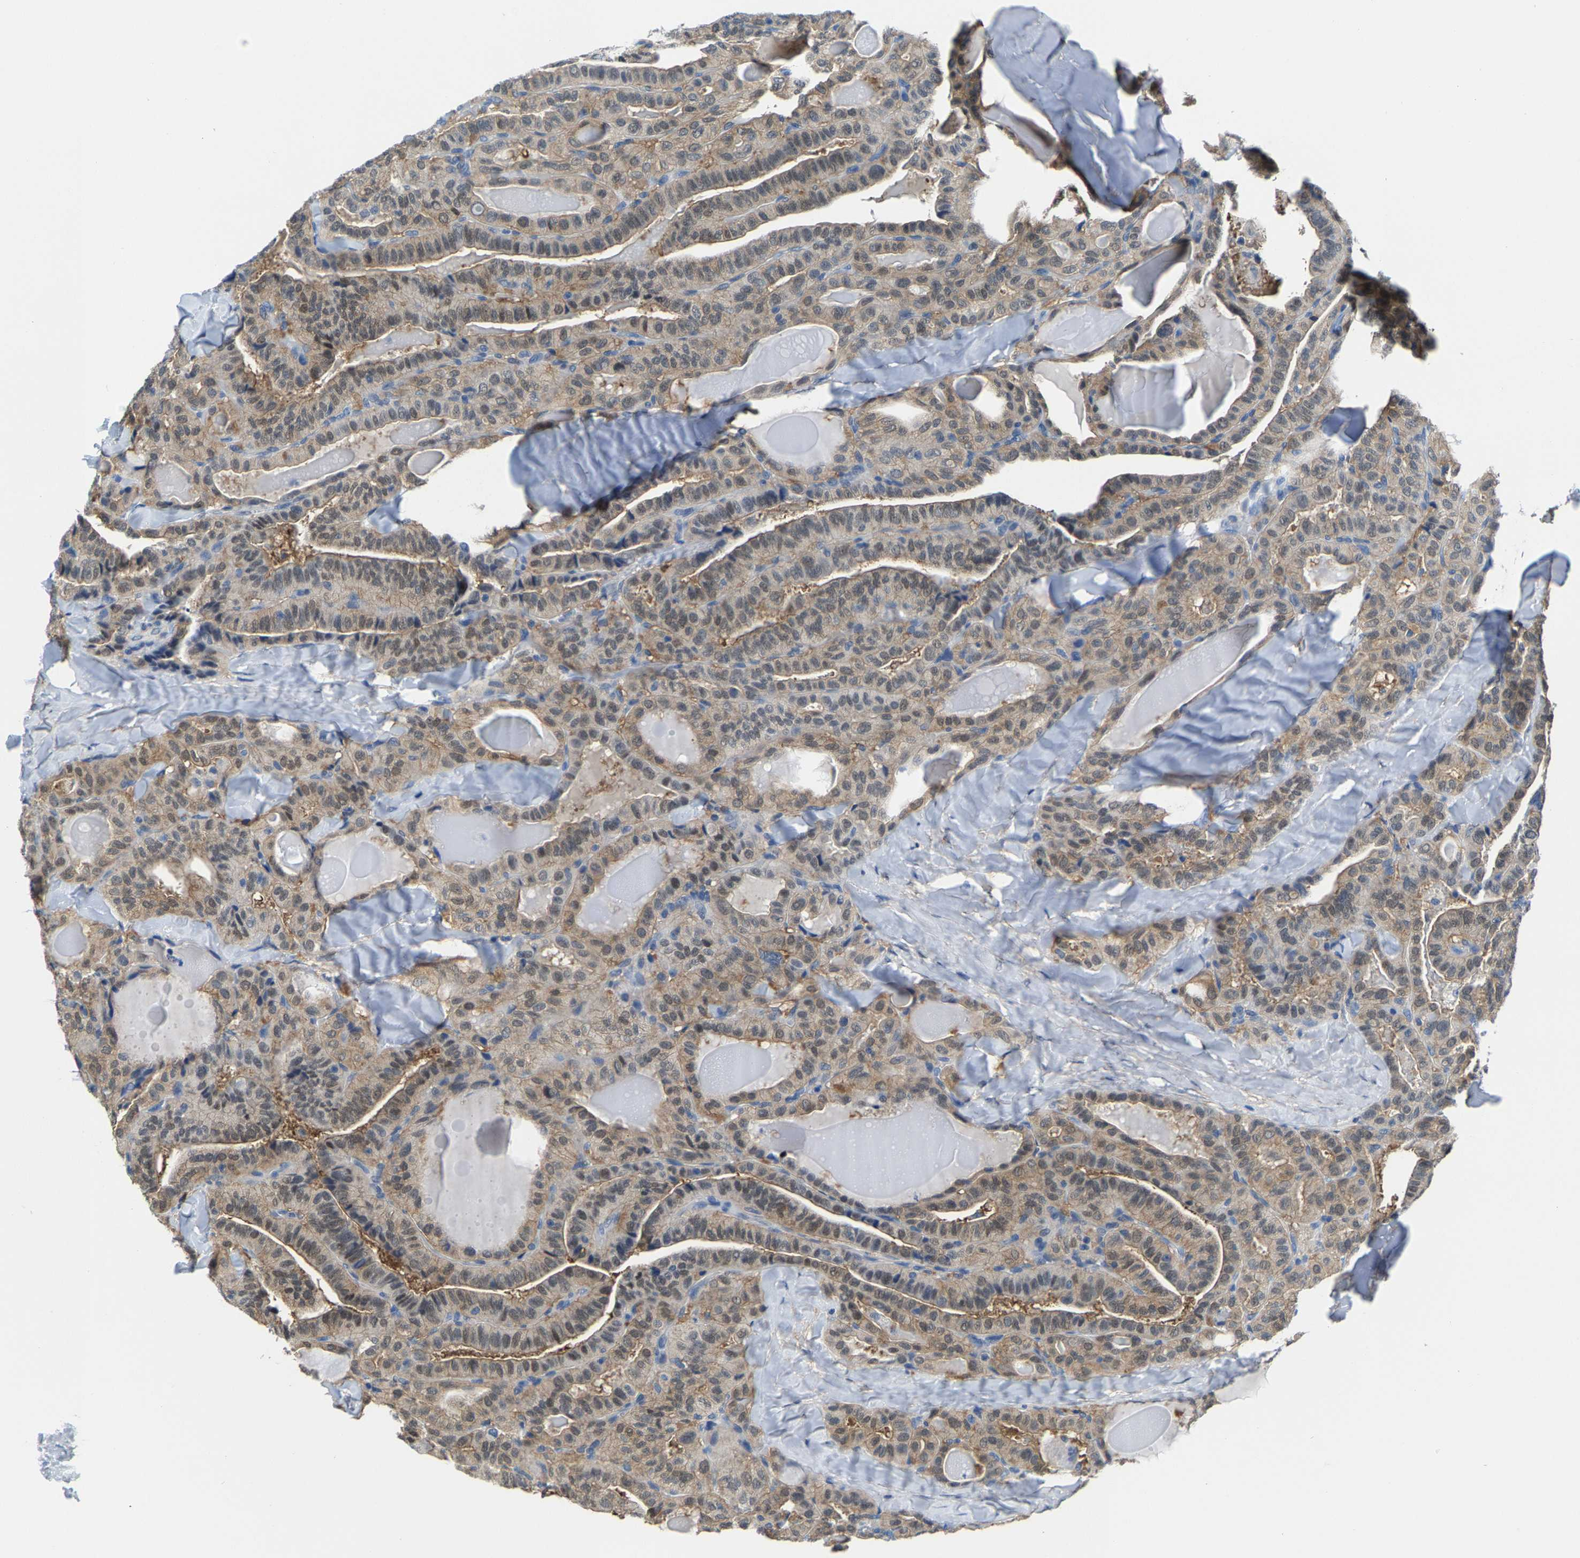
{"staining": {"intensity": "weak", "quantity": ">75%", "location": "cytoplasmic/membranous"}, "tissue": "thyroid cancer", "cell_type": "Tumor cells", "image_type": "cancer", "snomed": [{"axis": "morphology", "description": "Papillary adenocarcinoma, NOS"}, {"axis": "topography", "description": "Thyroid gland"}], "caption": "Thyroid cancer (papillary adenocarcinoma) stained for a protein reveals weak cytoplasmic/membranous positivity in tumor cells. (Brightfield microscopy of DAB IHC at high magnification).", "gene": "SSH3", "patient": {"sex": "male", "age": 77}}